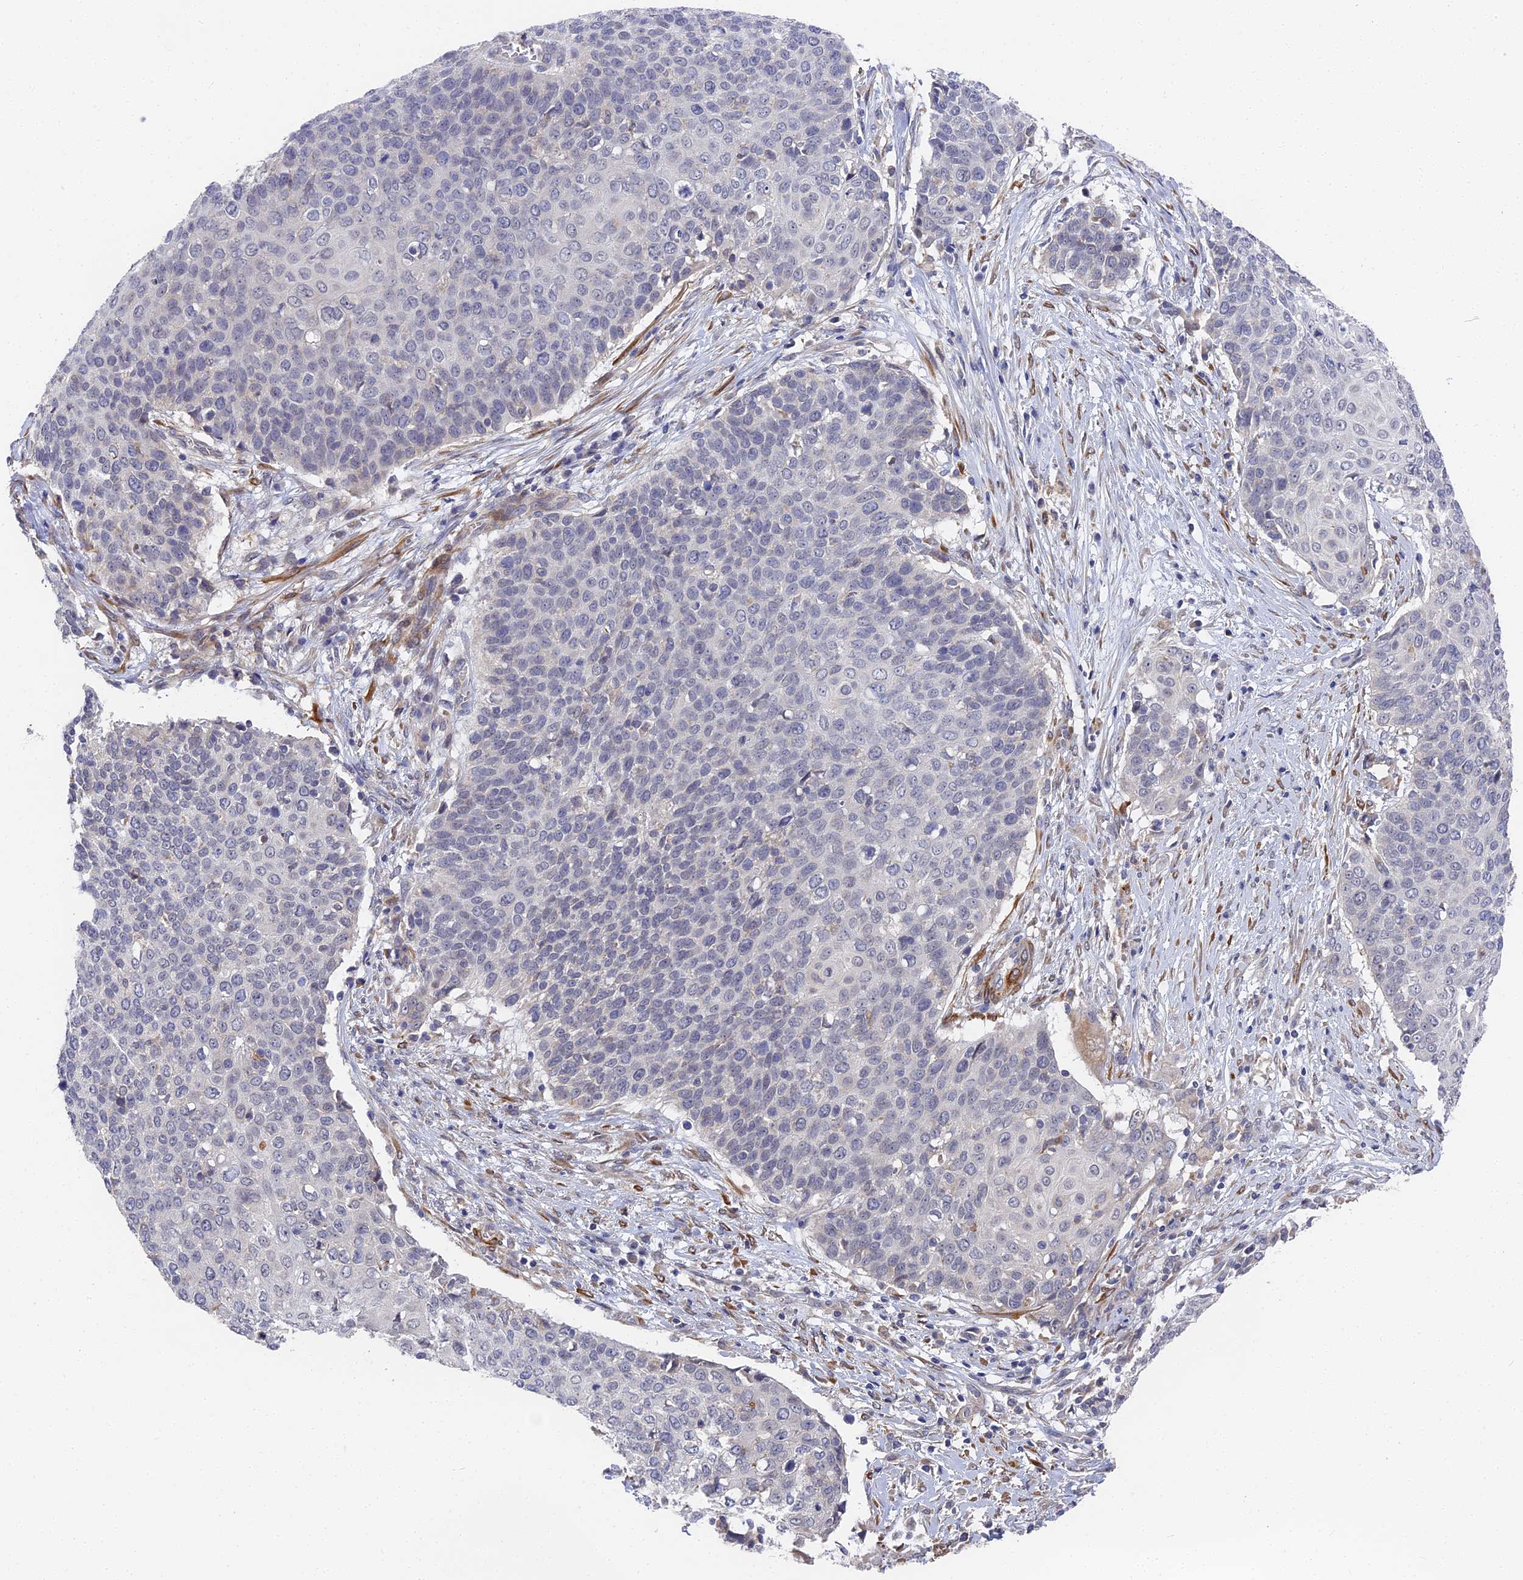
{"staining": {"intensity": "negative", "quantity": "none", "location": "none"}, "tissue": "cervical cancer", "cell_type": "Tumor cells", "image_type": "cancer", "snomed": [{"axis": "morphology", "description": "Squamous cell carcinoma, NOS"}, {"axis": "topography", "description": "Cervix"}], "caption": "Photomicrograph shows no significant protein positivity in tumor cells of squamous cell carcinoma (cervical).", "gene": "CCDC113", "patient": {"sex": "female", "age": 39}}